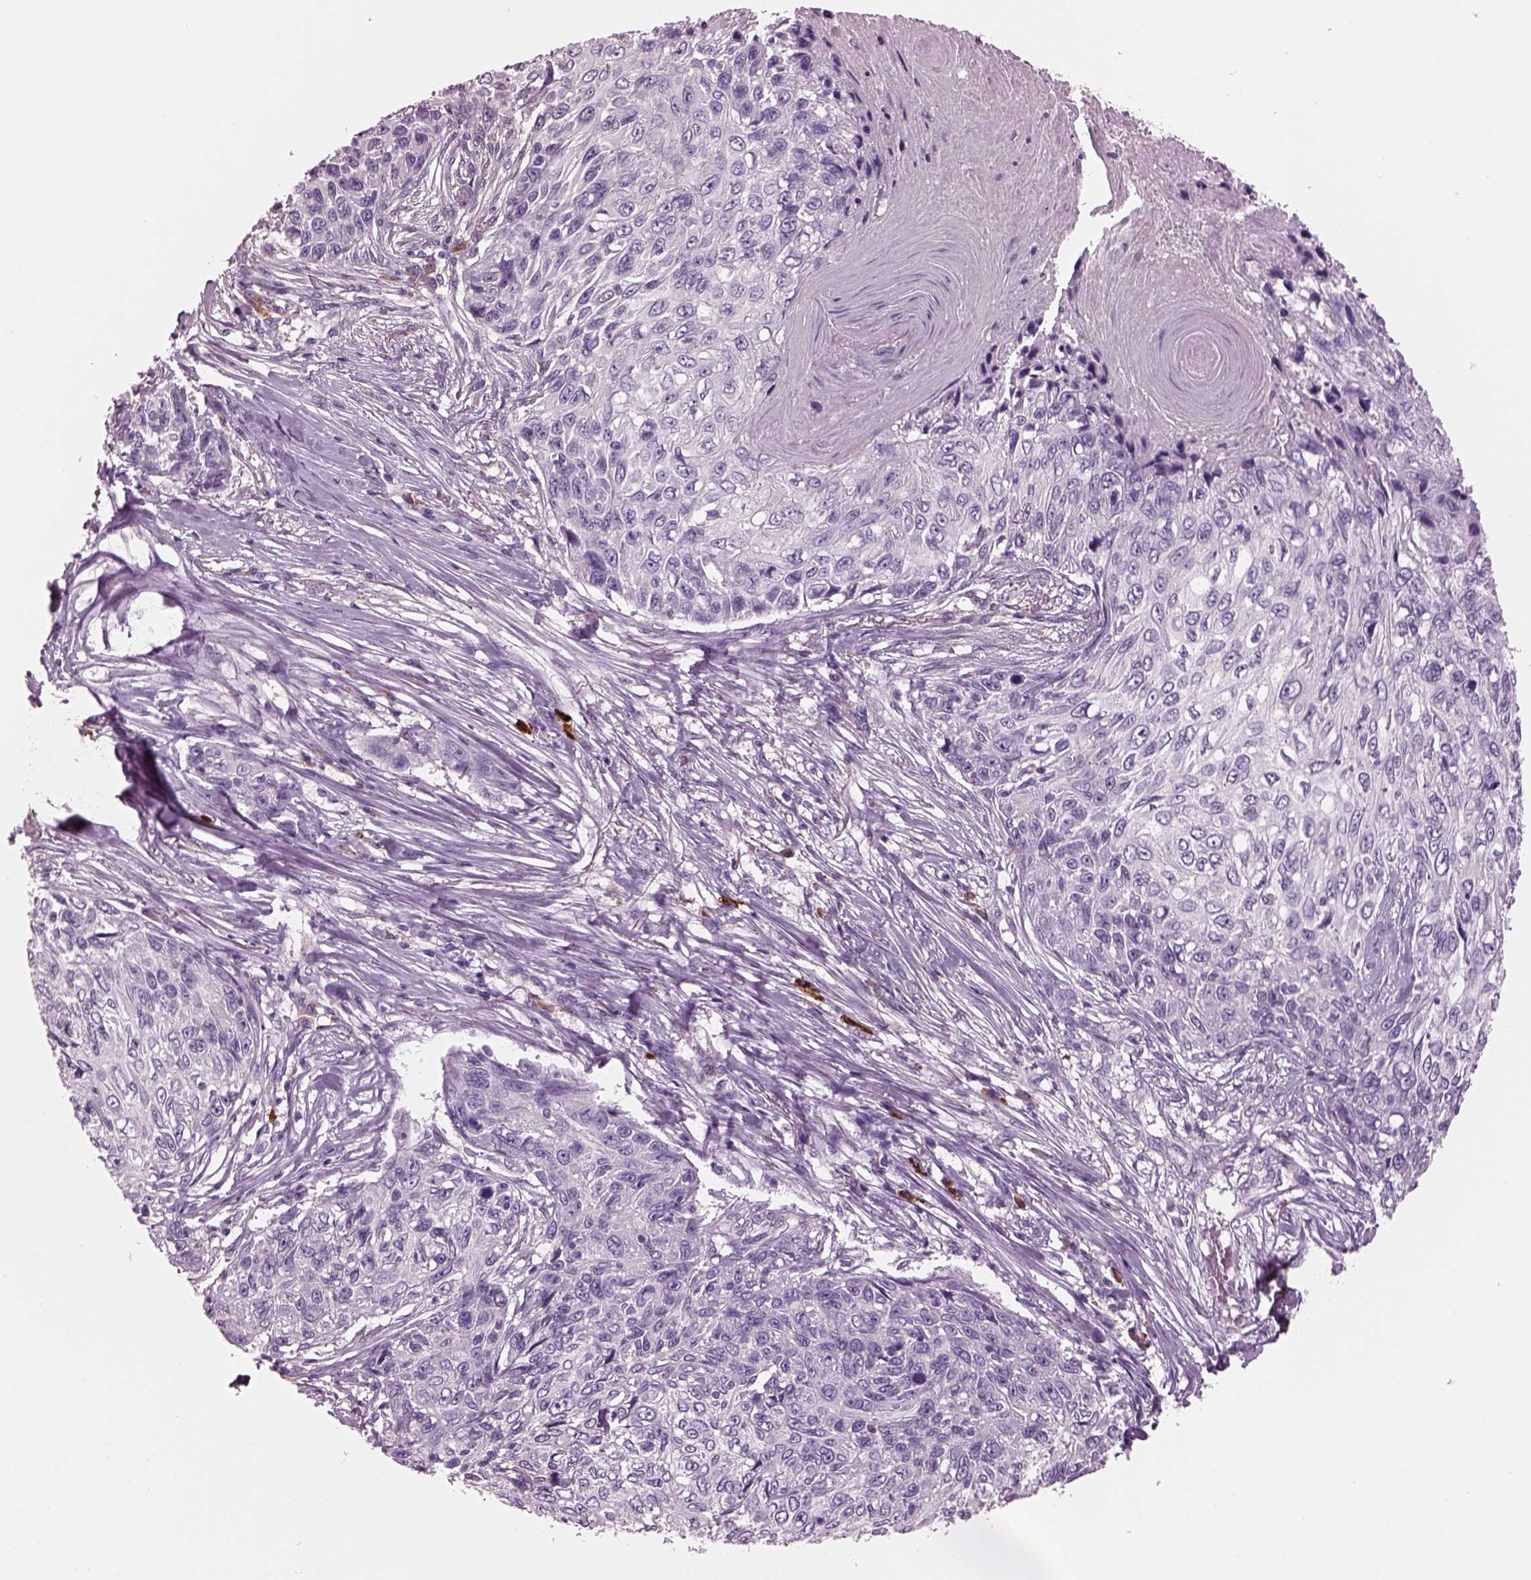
{"staining": {"intensity": "negative", "quantity": "none", "location": "none"}, "tissue": "skin cancer", "cell_type": "Tumor cells", "image_type": "cancer", "snomed": [{"axis": "morphology", "description": "Squamous cell carcinoma, NOS"}, {"axis": "topography", "description": "Skin"}], "caption": "Tumor cells show no significant protein staining in skin cancer (squamous cell carcinoma). Brightfield microscopy of IHC stained with DAB (brown) and hematoxylin (blue), captured at high magnification.", "gene": "ADGRG5", "patient": {"sex": "male", "age": 92}}